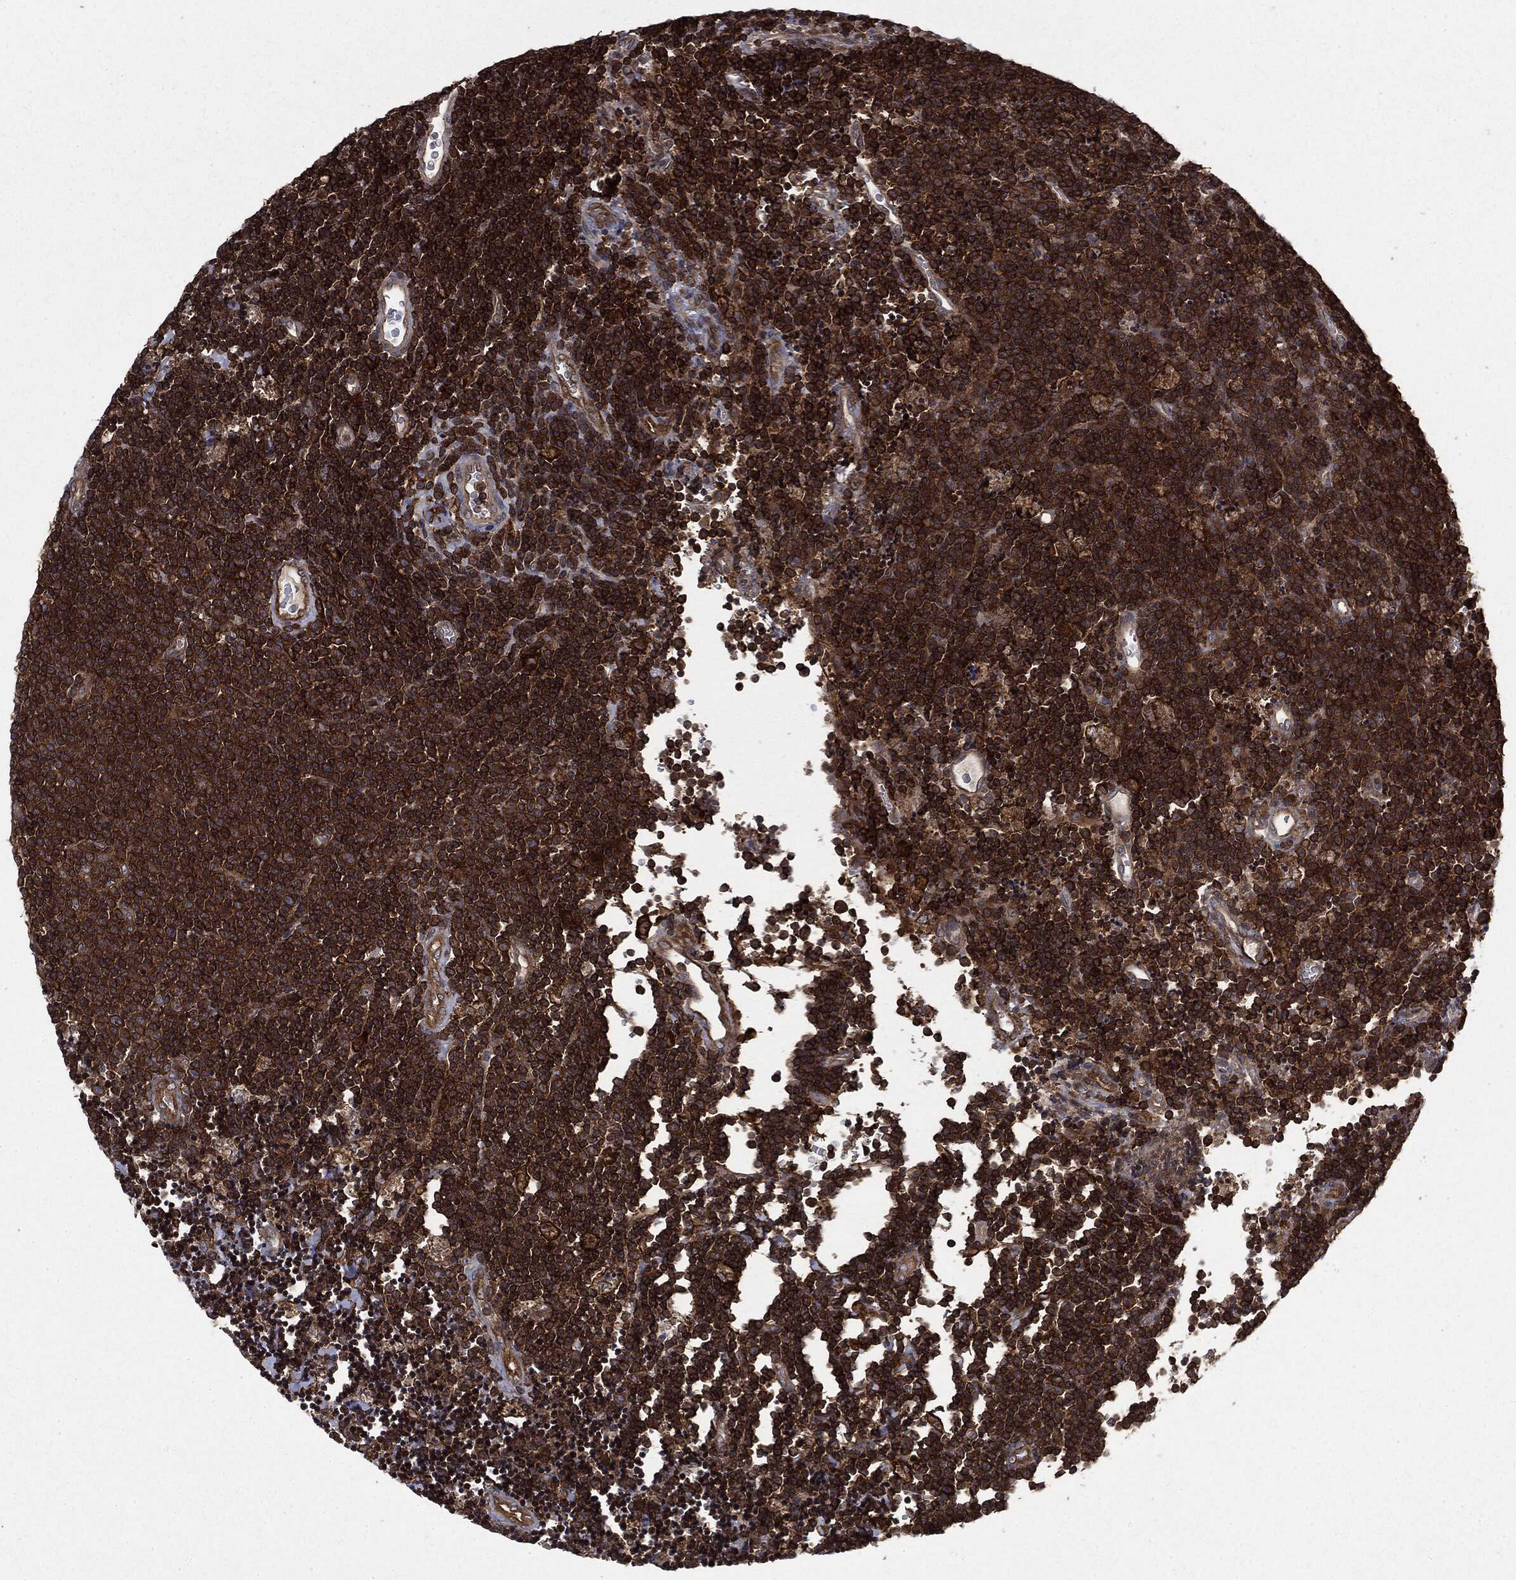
{"staining": {"intensity": "strong", "quantity": ">75%", "location": "cytoplasmic/membranous"}, "tissue": "lymphoma", "cell_type": "Tumor cells", "image_type": "cancer", "snomed": [{"axis": "morphology", "description": "Malignant lymphoma, non-Hodgkin's type, Low grade"}, {"axis": "topography", "description": "Brain"}], "caption": "High-magnification brightfield microscopy of low-grade malignant lymphoma, non-Hodgkin's type stained with DAB (3,3'-diaminobenzidine) (brown) and counterstained with hematoxylin (blue). tumor cells exhibit strong cytoplasmic/membranous expression is appreciated in approximately>75% of cells.", "gene": "SNX5", "patient": {"sex": "female", "age": 66}}